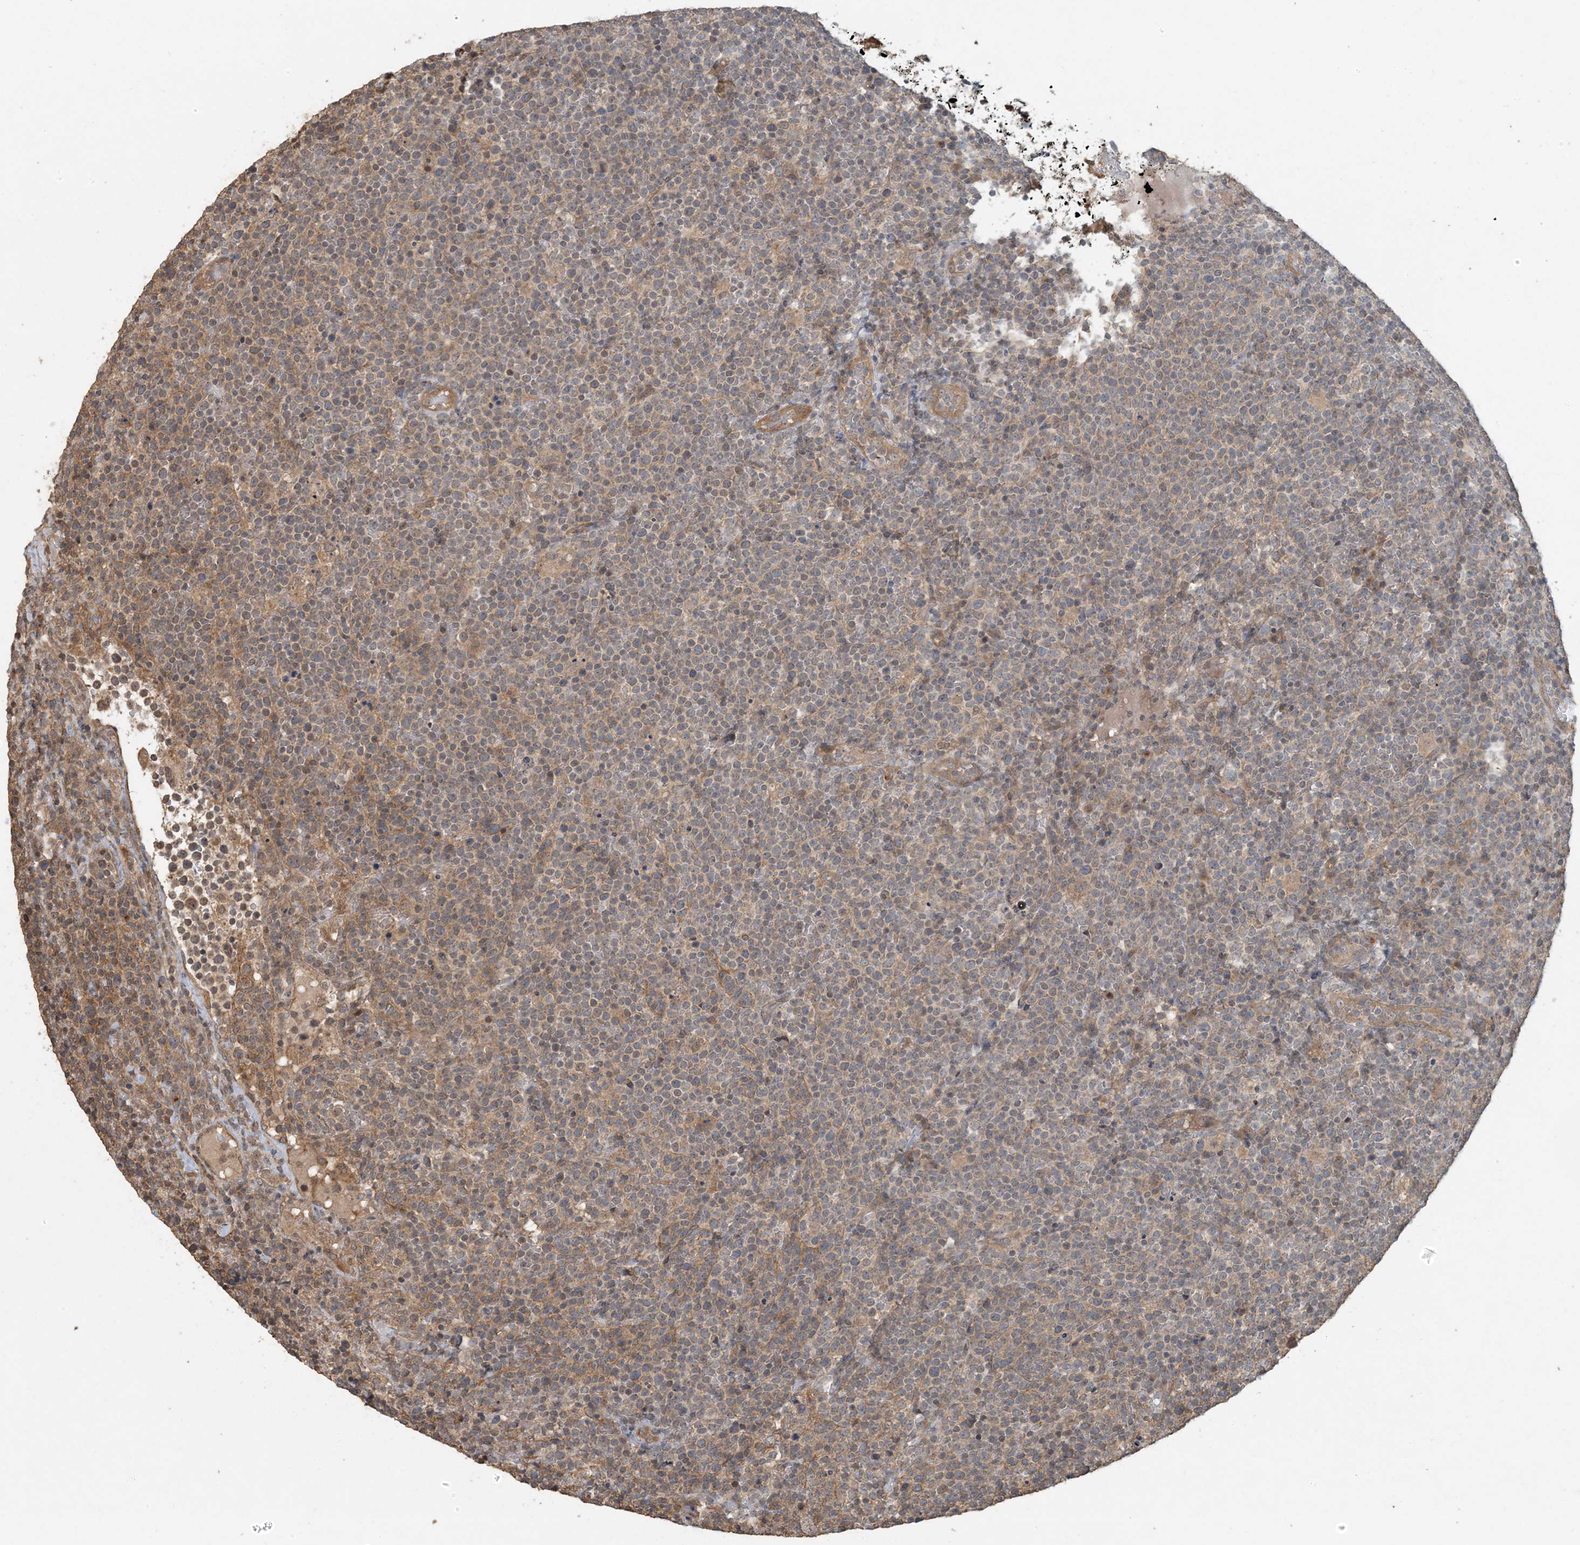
{"staining": {"intensity": "weak", "quantity": "<25%", "location": "cytoplasmic/membranous"}, "tissue": "lymphoma", "cell_type": "Tumor cells", "image_type": "cancer", "snomed": [{"axis": "morphology", "description": "Malignant lymphoma, non-Hodgkin's type, High grade"}, {"axis": "topography", "description": "Lymph node"}], "caption": "Immunohistochemistry of human lymphoma shows no expression in tumor cells.", "gene": "AK9", "patient": {"sex": "male", "age": 61}}